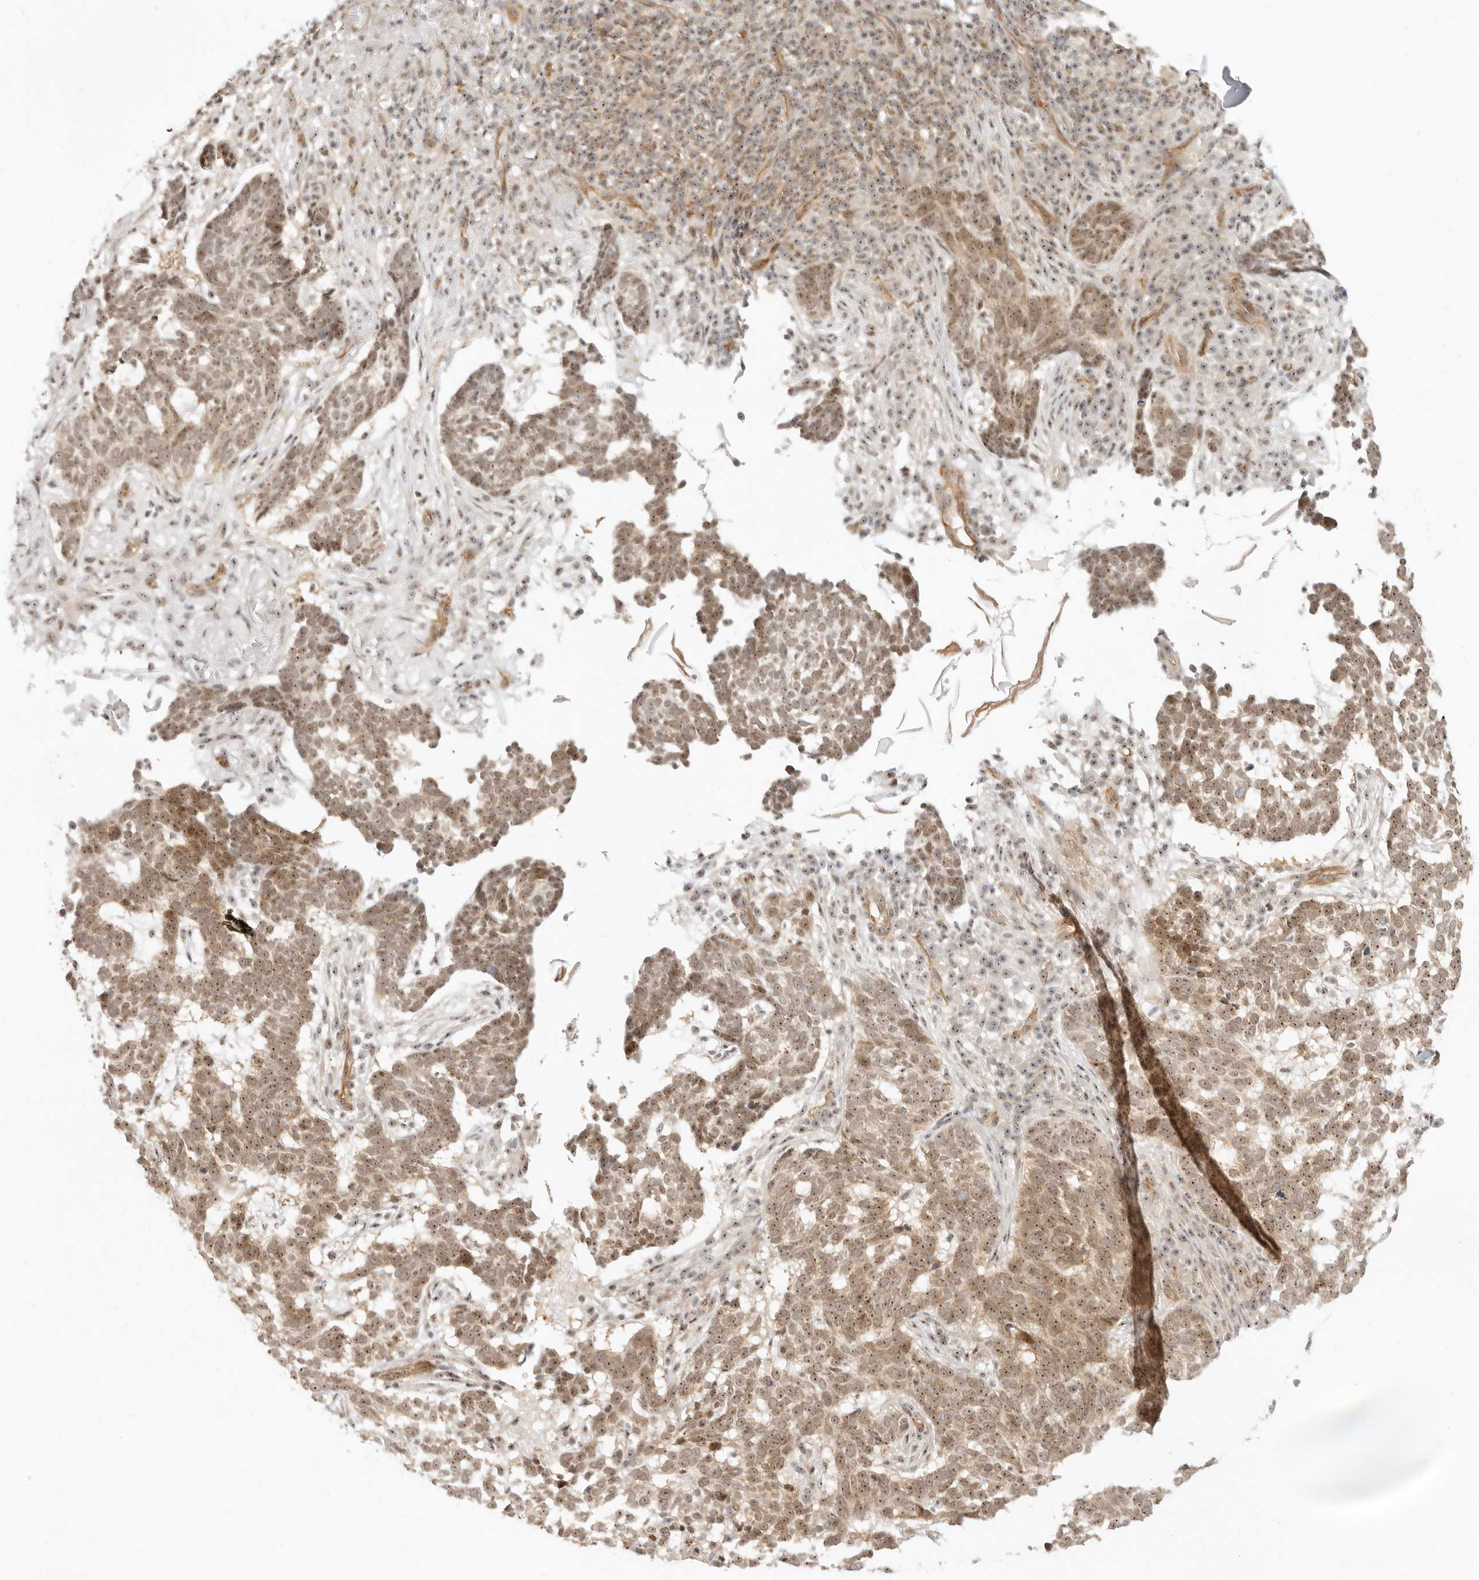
{"staining": {"intensity": "moderate", "quantity": ">75%", "location": "cytoplasmic/membranous,nuclear"}, "tissue": "skin cancer", "cell_type": "Tumor cells", "image_type": "cancer", "snomed": [{"axis": "morphology", "description": "Basal cell carcinoma"}, {"axis": "topography", "description": "Skin"}], "caption": "IHC (DAB) staining of skin cancer shows moderate cytoplasmic/membranous and nuclear protein staining in approximately >75% of tumor cells.", "gene": "BAP1", "patient": {"sex": "male", "age": 85}}